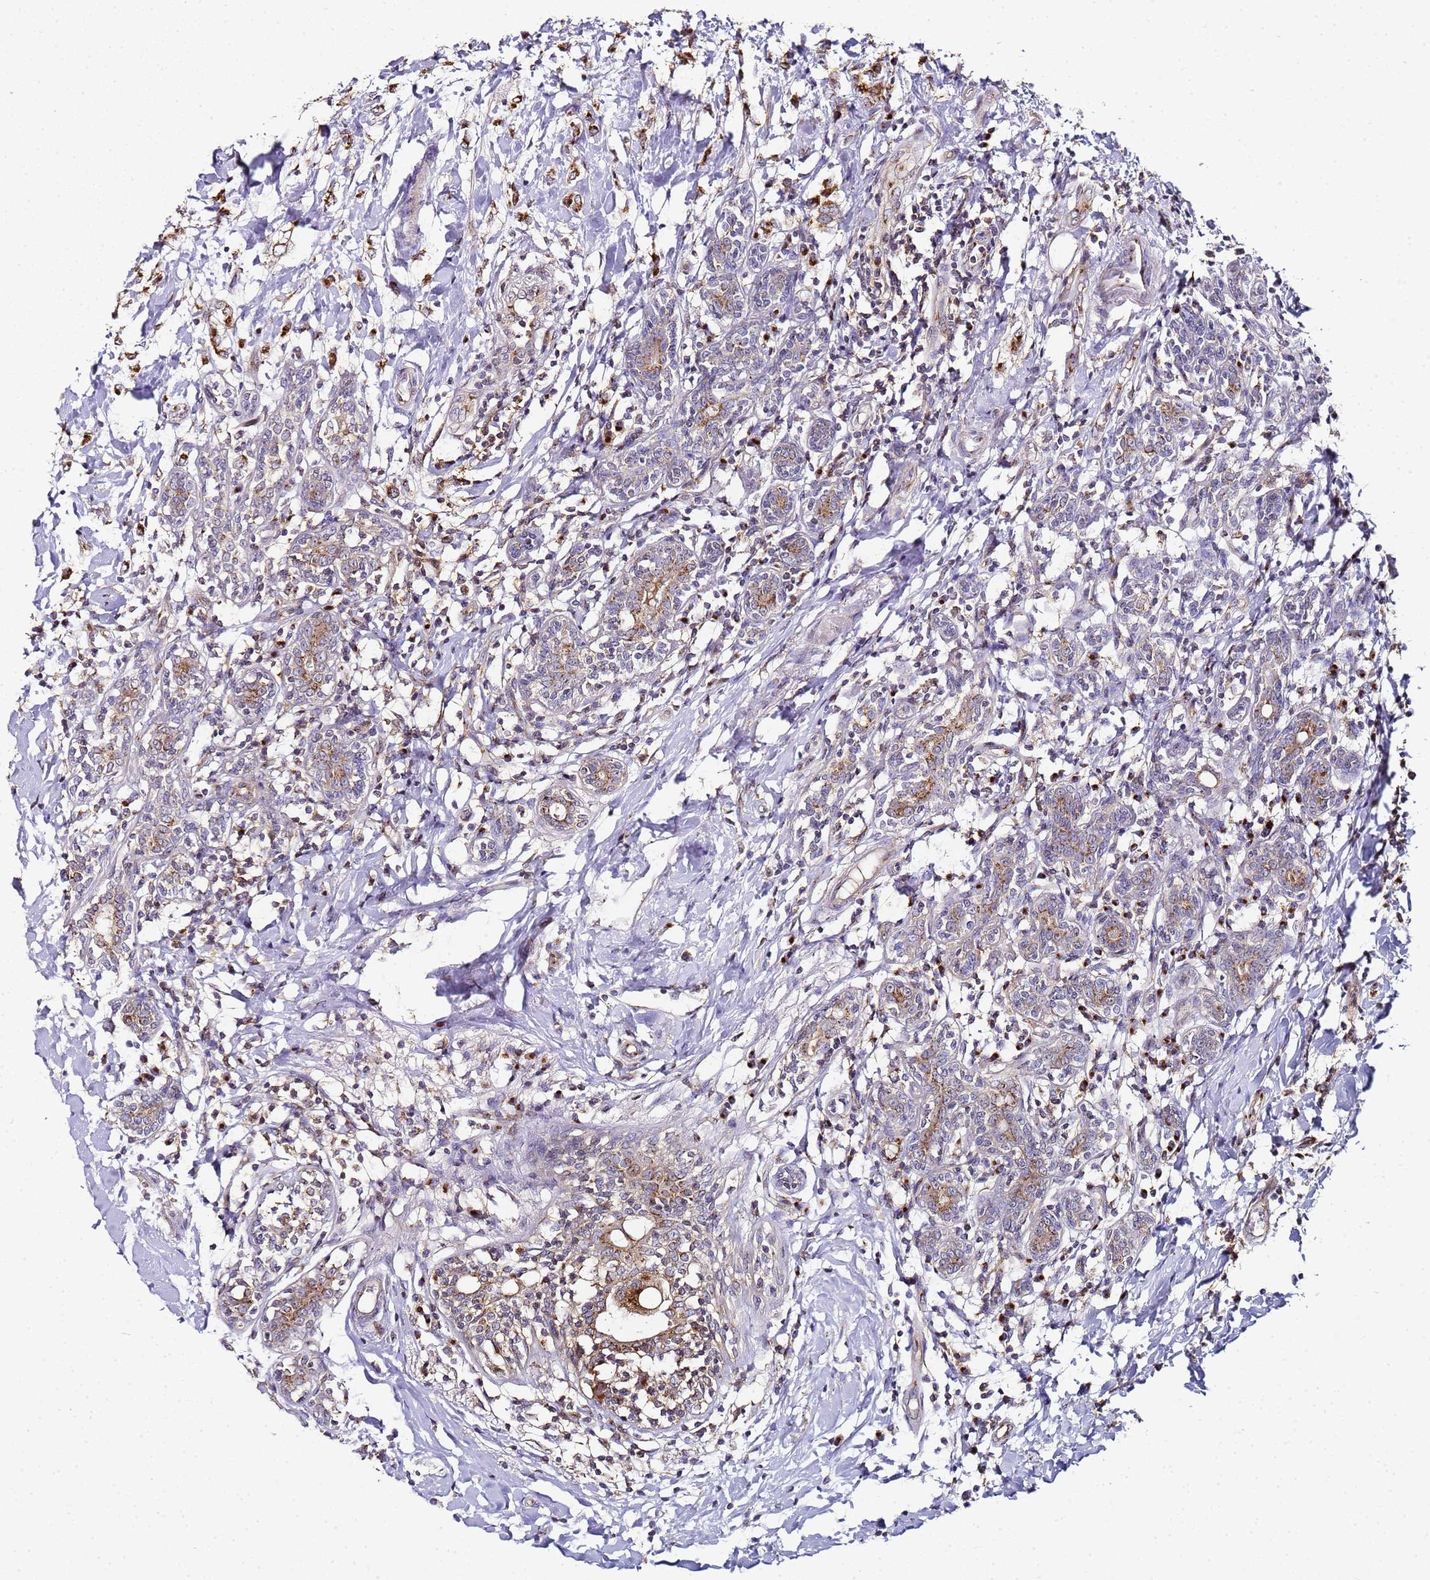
{"staining": {"intensity": "moderate", "quantity": "25%-75%", "location": "cytoplasmic/membranous"}, "tissue": "breast cancer", "cell_type": "Tumor cells", "image_type": "cancer", "snomed": [{"axis": "morphology", "description": "Normal tissue, NOS"}, {"axis": "morphology", "description": "Lobular carcinoma"}, {"axis": "topography", "description": "Breast"}], "caption": "The micrograph shows immunohistochemical staining of breast cancer. There is moderate cytoplasmic/membranous positivity is seen in about 25%-75% of tumor cells. The staining is performed using DAB brown chromogen to label protein expression. The nuclei are counter-stained blue using hematoxylin.", "gene": "MRPL49", "patient": {"sex": "female", "age": 47}}